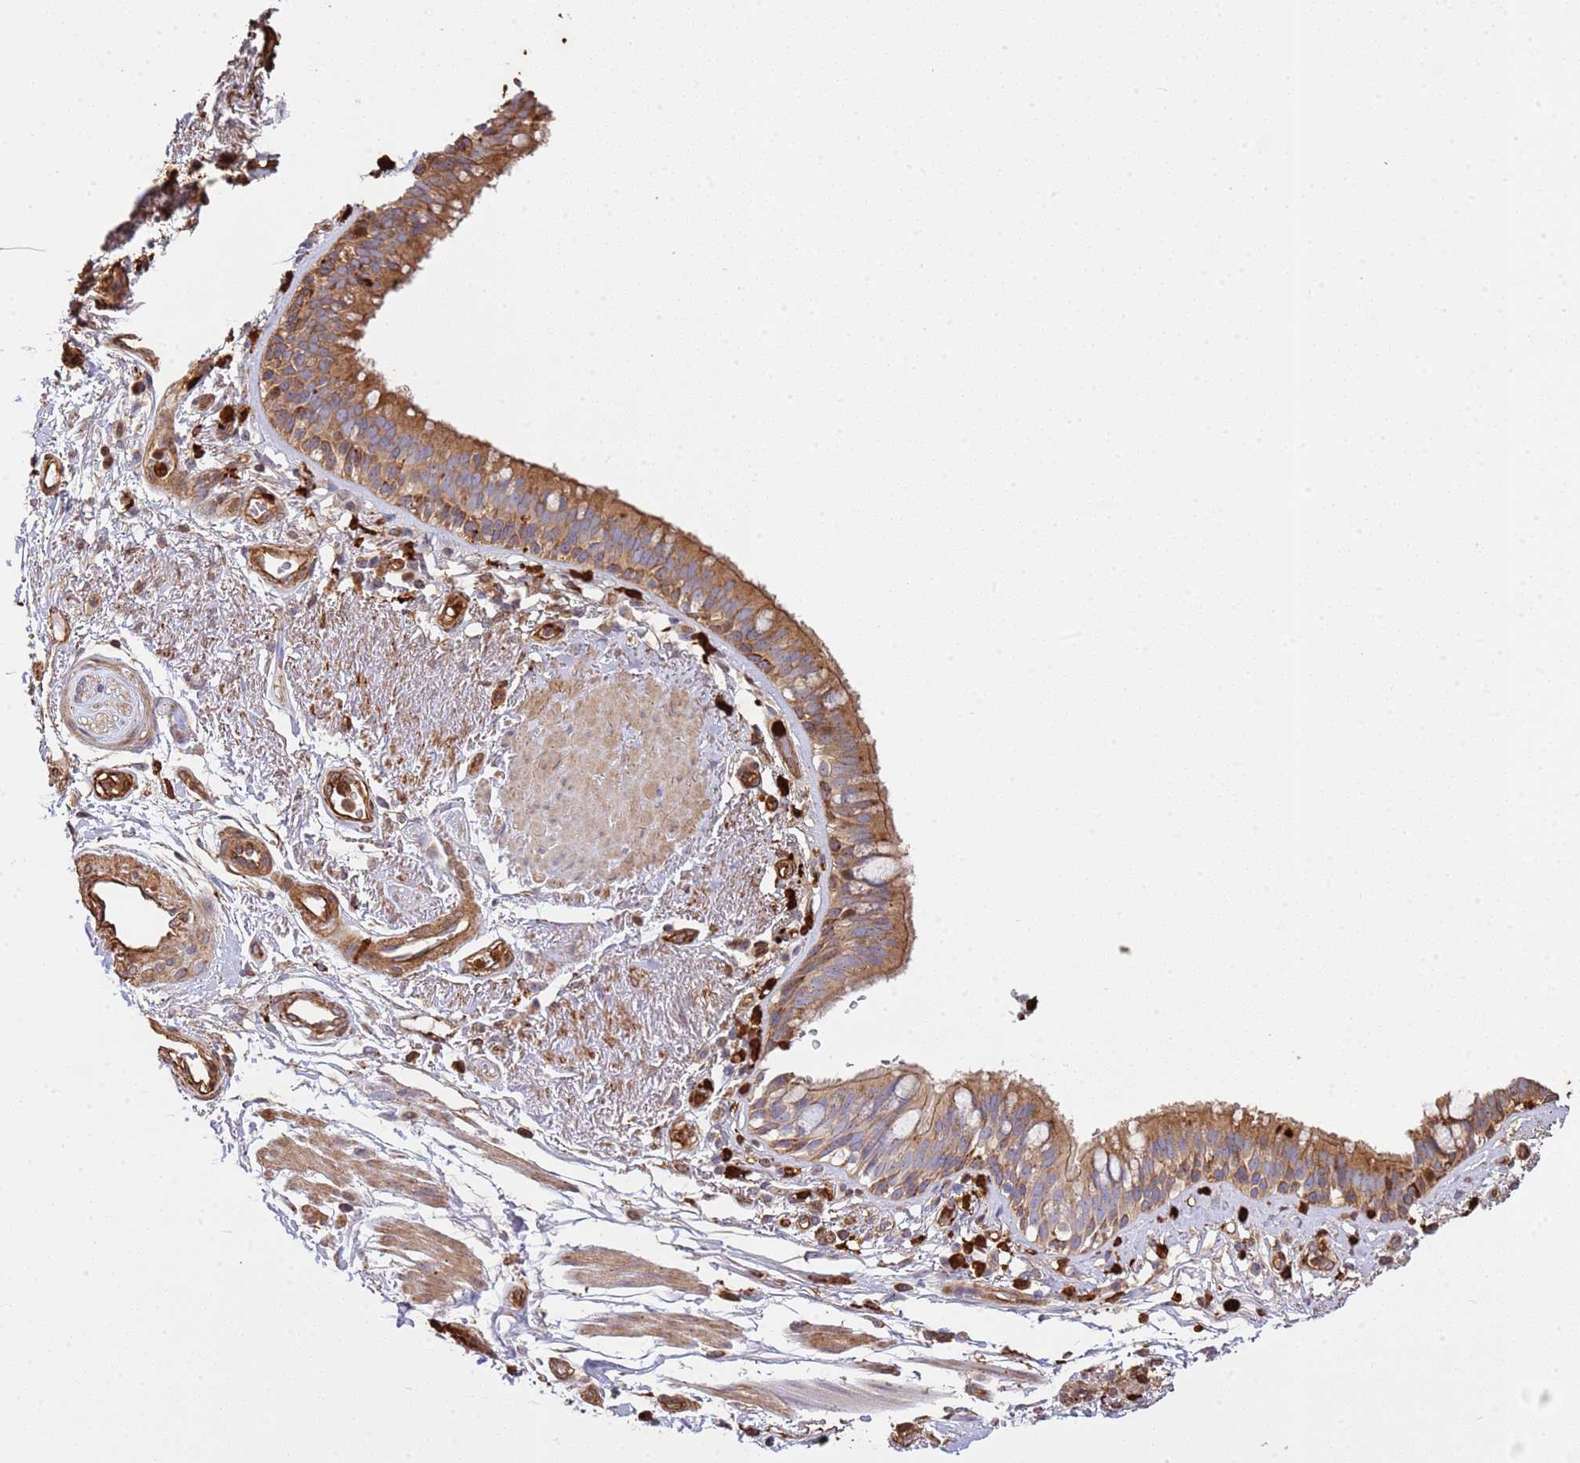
{"staining": {"intensity": "strong", "quantity": ">75%", "location": "cytoplasmic/membranous"}, "tissue": "bronchus", "cell_type": "Respiratory epithelial cells", "image_type": "normal", "snomed": [{"axis": "morphology", "description": "Normal tissue, NOS"}, {"axis": "morphology", "description": "Neoplasm, uncertain whether benign or malignant"}, {"axis": "topography", "description": "Bronchus"}, {"axis": "topography", "description": "Lung"}], "caption": "The histopathology image reveals immunohistochemical staining of benign bronchus. There is strong cytoplasmic/membranous staining is present in approximately >75% of respiratory epithelial cells.", "gene": "NDUFAF4", "patient": {"sex": "male", "age": 55}}